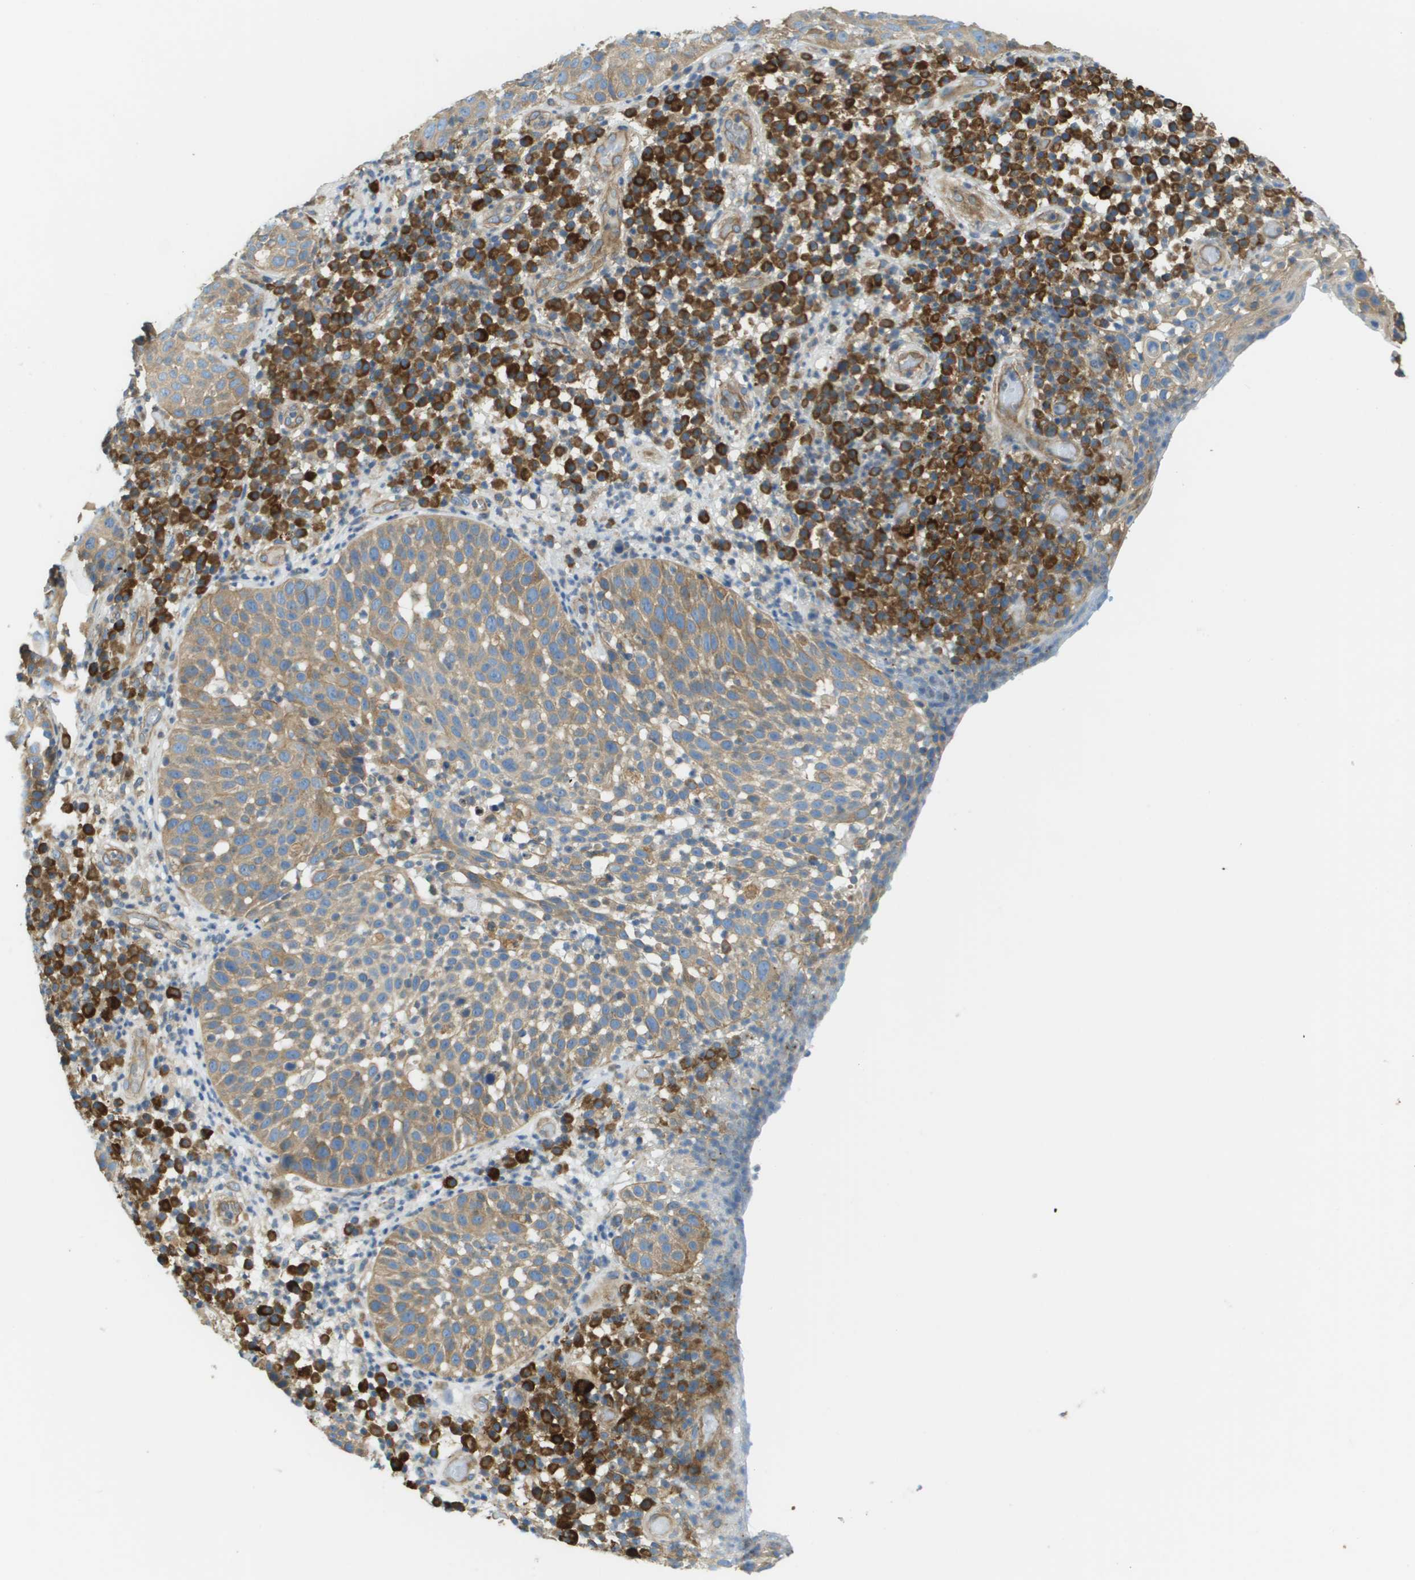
{"staining": {"intensity": "weak", "quantity": ">75%", "location": "cytoplasmic/membranous"}, "tissue": "skin cancer", "cell_type": "Tumor cells", "image_type": "cancer", "snomed": [{"axis": "morphology", "description": "Squamous cell carcinoma in situ, NOS"}, {"axis": "morphology", "description": "Squamous cell carcinoma, NOS"}, {"axis": "topography", "description": "Skin"}], "caption": "Brown immunohistochemical staining in human skin cancer (squamous cell carcinoma) exhibits weak cytoplasmic/membranous positivity in about >75% of tumor cells.", "gene": "DNAJB11", "patient": {"sex": "male", "age": 93}}